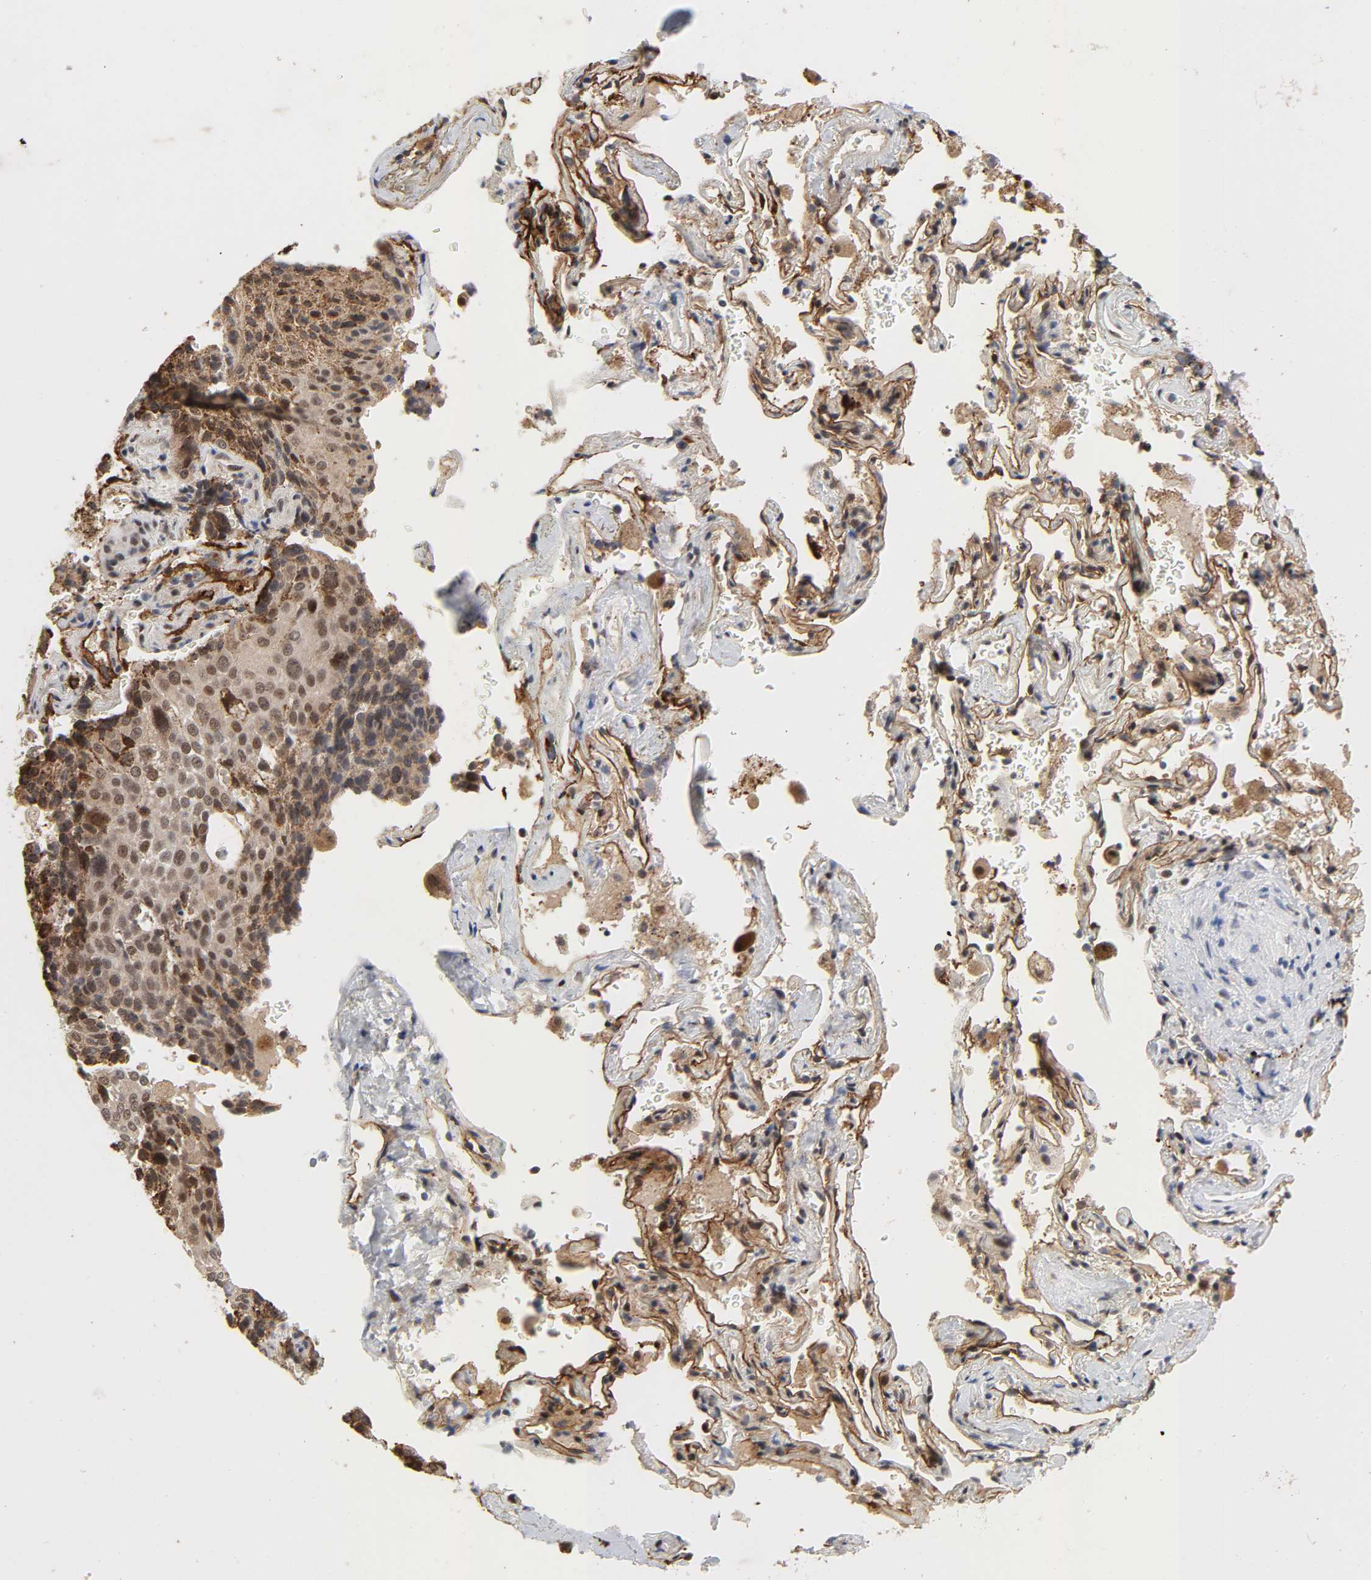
{"staining": {"intensity": "moderate", "quantity": ">75%", "location": "cytoplasmic/membranous,nuclear"}, "tissue": "lung cancer", "cell_type": "Tumor cells", "image_type": "cancer", "snomed": [{"axis": "morphology", "description": "Squamous cell carcinoma, NOS"}, {"axis": "topography", "description": "Lung"}], "caption": "Human squamous cell carcinoma (lung) stained with a protein marker shows moderate staining in tumor cells.", "gene": "ZKSCAN8", "patient": {"sex": "male", "age": 54}}